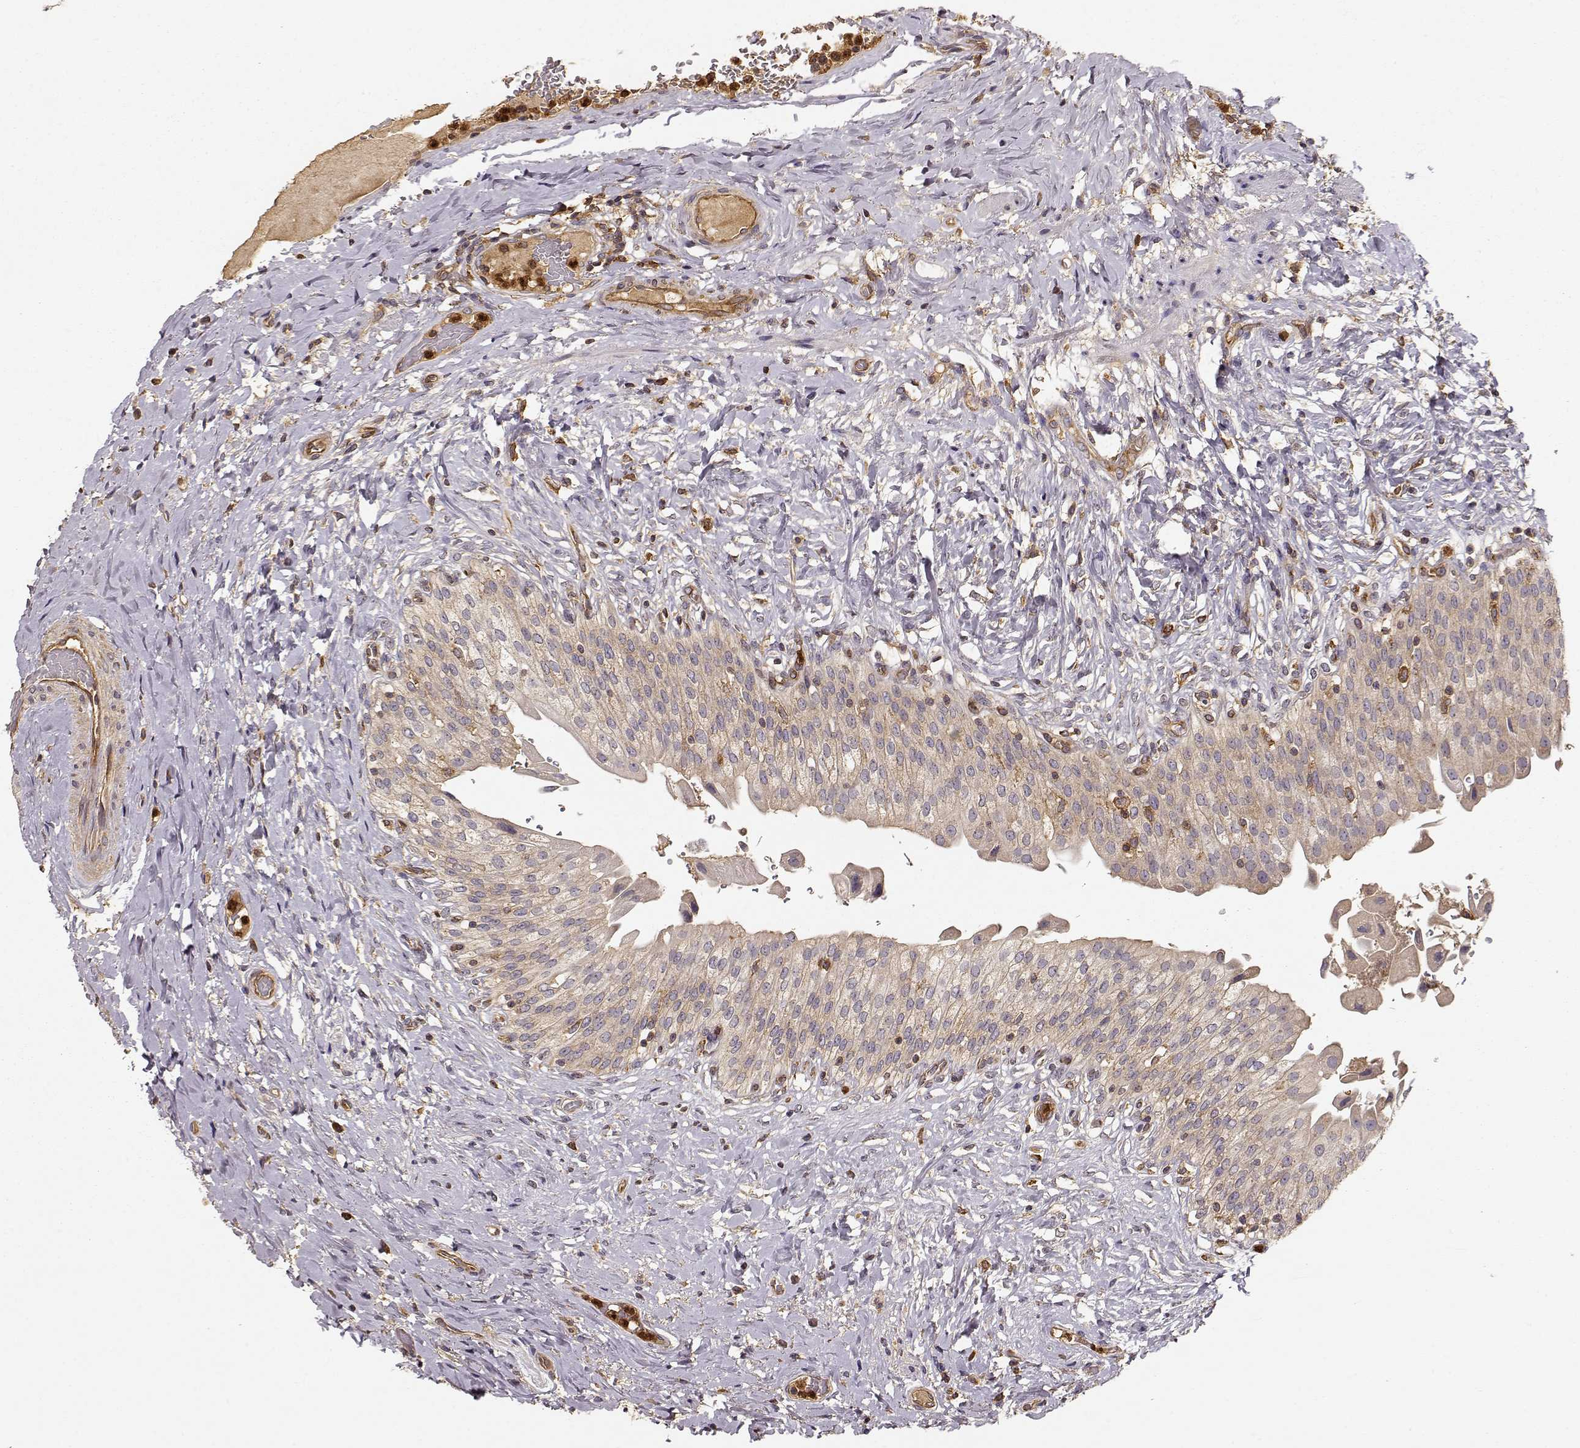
{"staining": {"intensity": "weak", "quantity": ">75%", "location": "cytoplasmic/membranous"}, "tissue": "urinary bladder", "cell_type": "Urothelial cells", "image_type": "normal", "snomed": [{"axis": "morphology", "description": "Normal tissue, NOS"}, {"axis": "morphology", "description": "Inflammation, NOS"}, {"axis": "topography", "description": "Urinary bladder"}], "caption": "A low amount of weak cytoplasmic/membranous staining is appreciated in approximately >75% of urothelial cells in benign urinary bladder. The staining was performed using DAB to visualize the protein expression in brown, while the nuclei were stained in blue with hematoxylin (Magnification: 20x).", "gene": "ARHGEF2", "patient": {"sex": "male", "age": 64}}